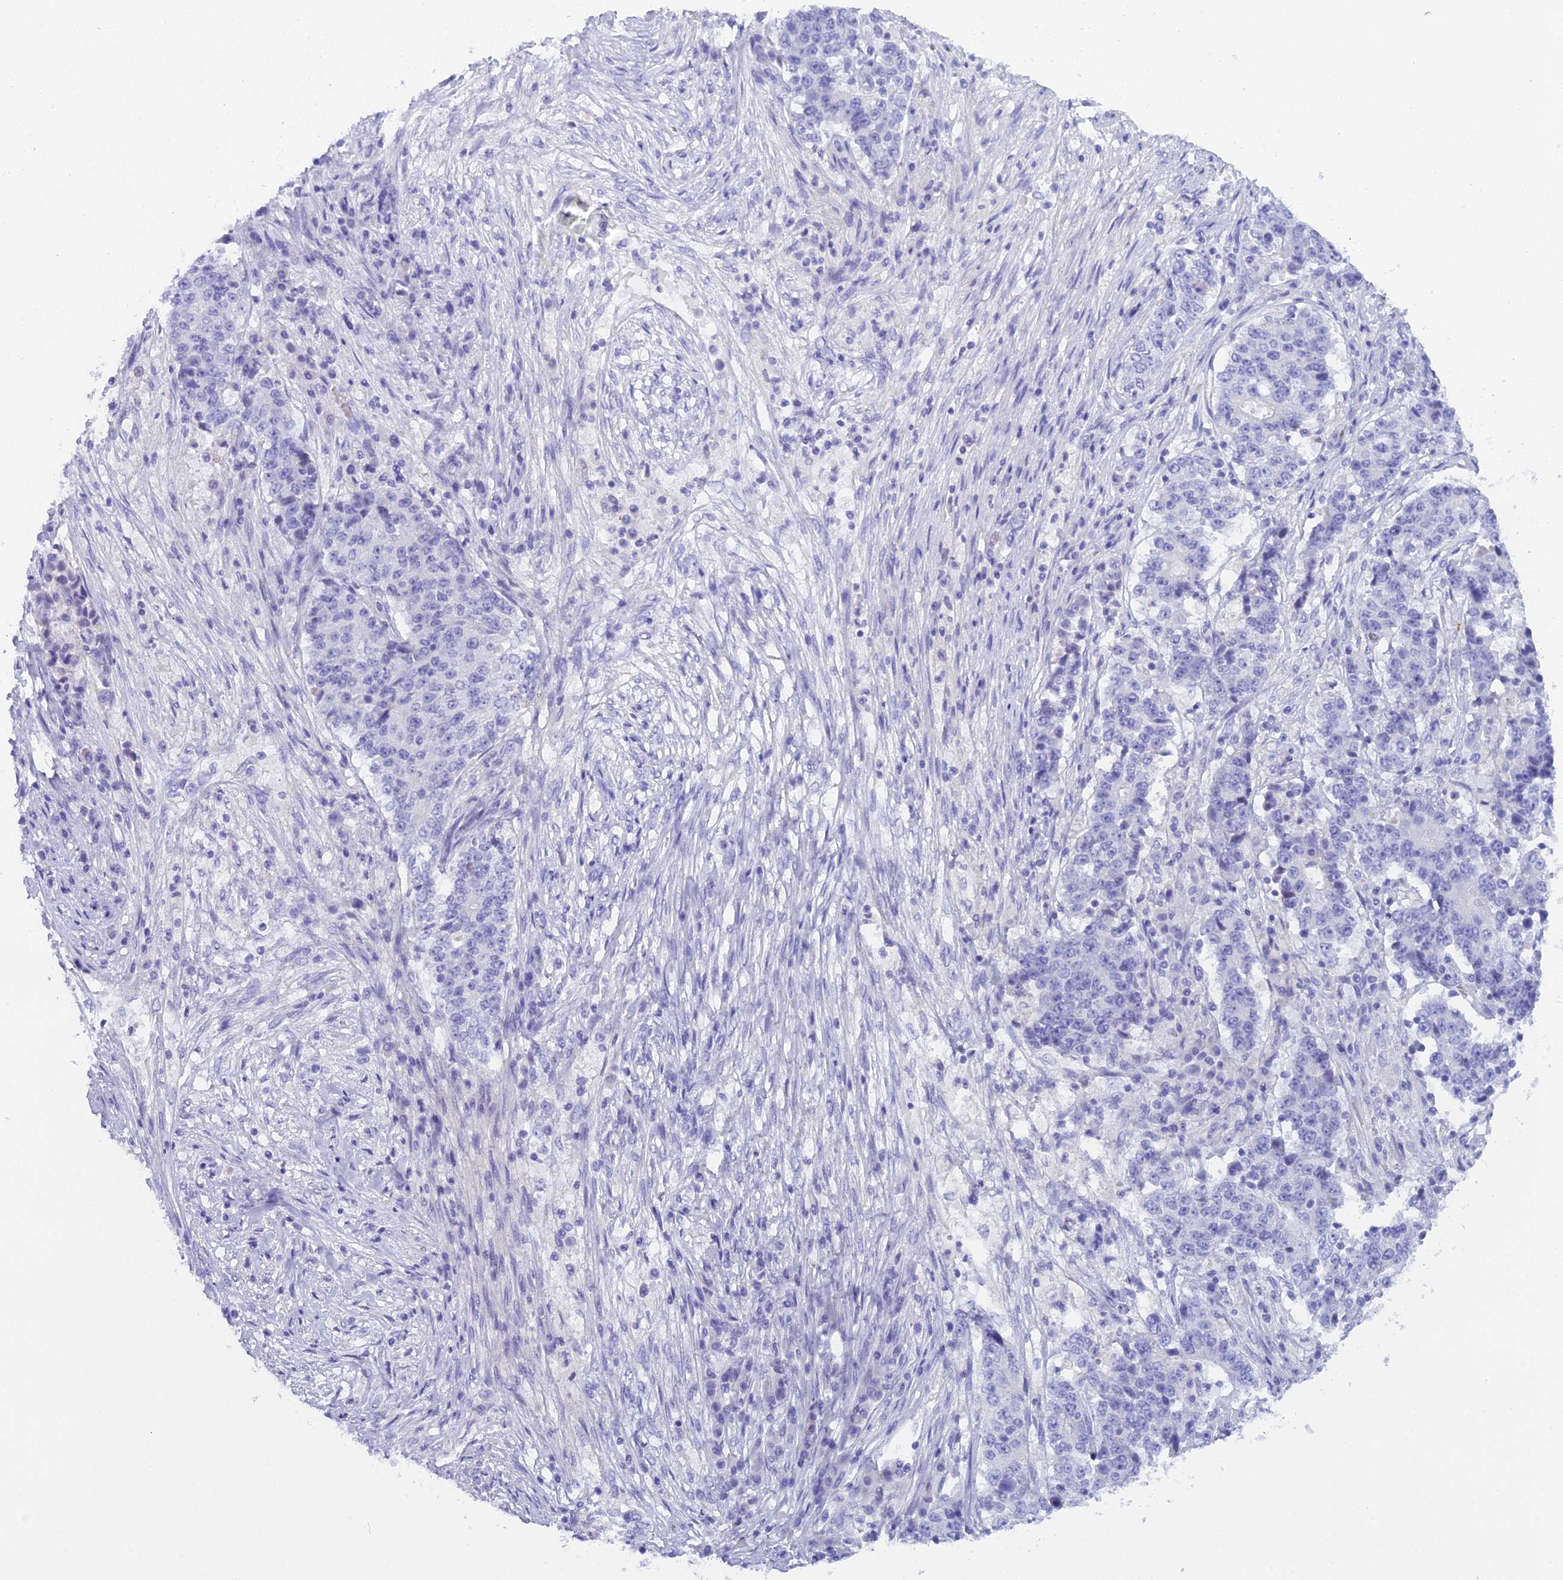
{"staining": {"intensity": "negative", "quantity": "none", "location": "none"}, "tissue": "stomach cancer", "cell_type": "Tumor cells", "image_type": "cancer", "snomed": [{"axis": "morphology", "description": "Adenocarcinoma, NOS"}, {"axis": "topography", "description": "Stomach"}], "caption": "Photomicrograph shows no protein staining in tumor cells of adenocarcinoma (stomach) tissue.", "gene": "UNC80", "patient": {"sex": "male", "age": 59}}